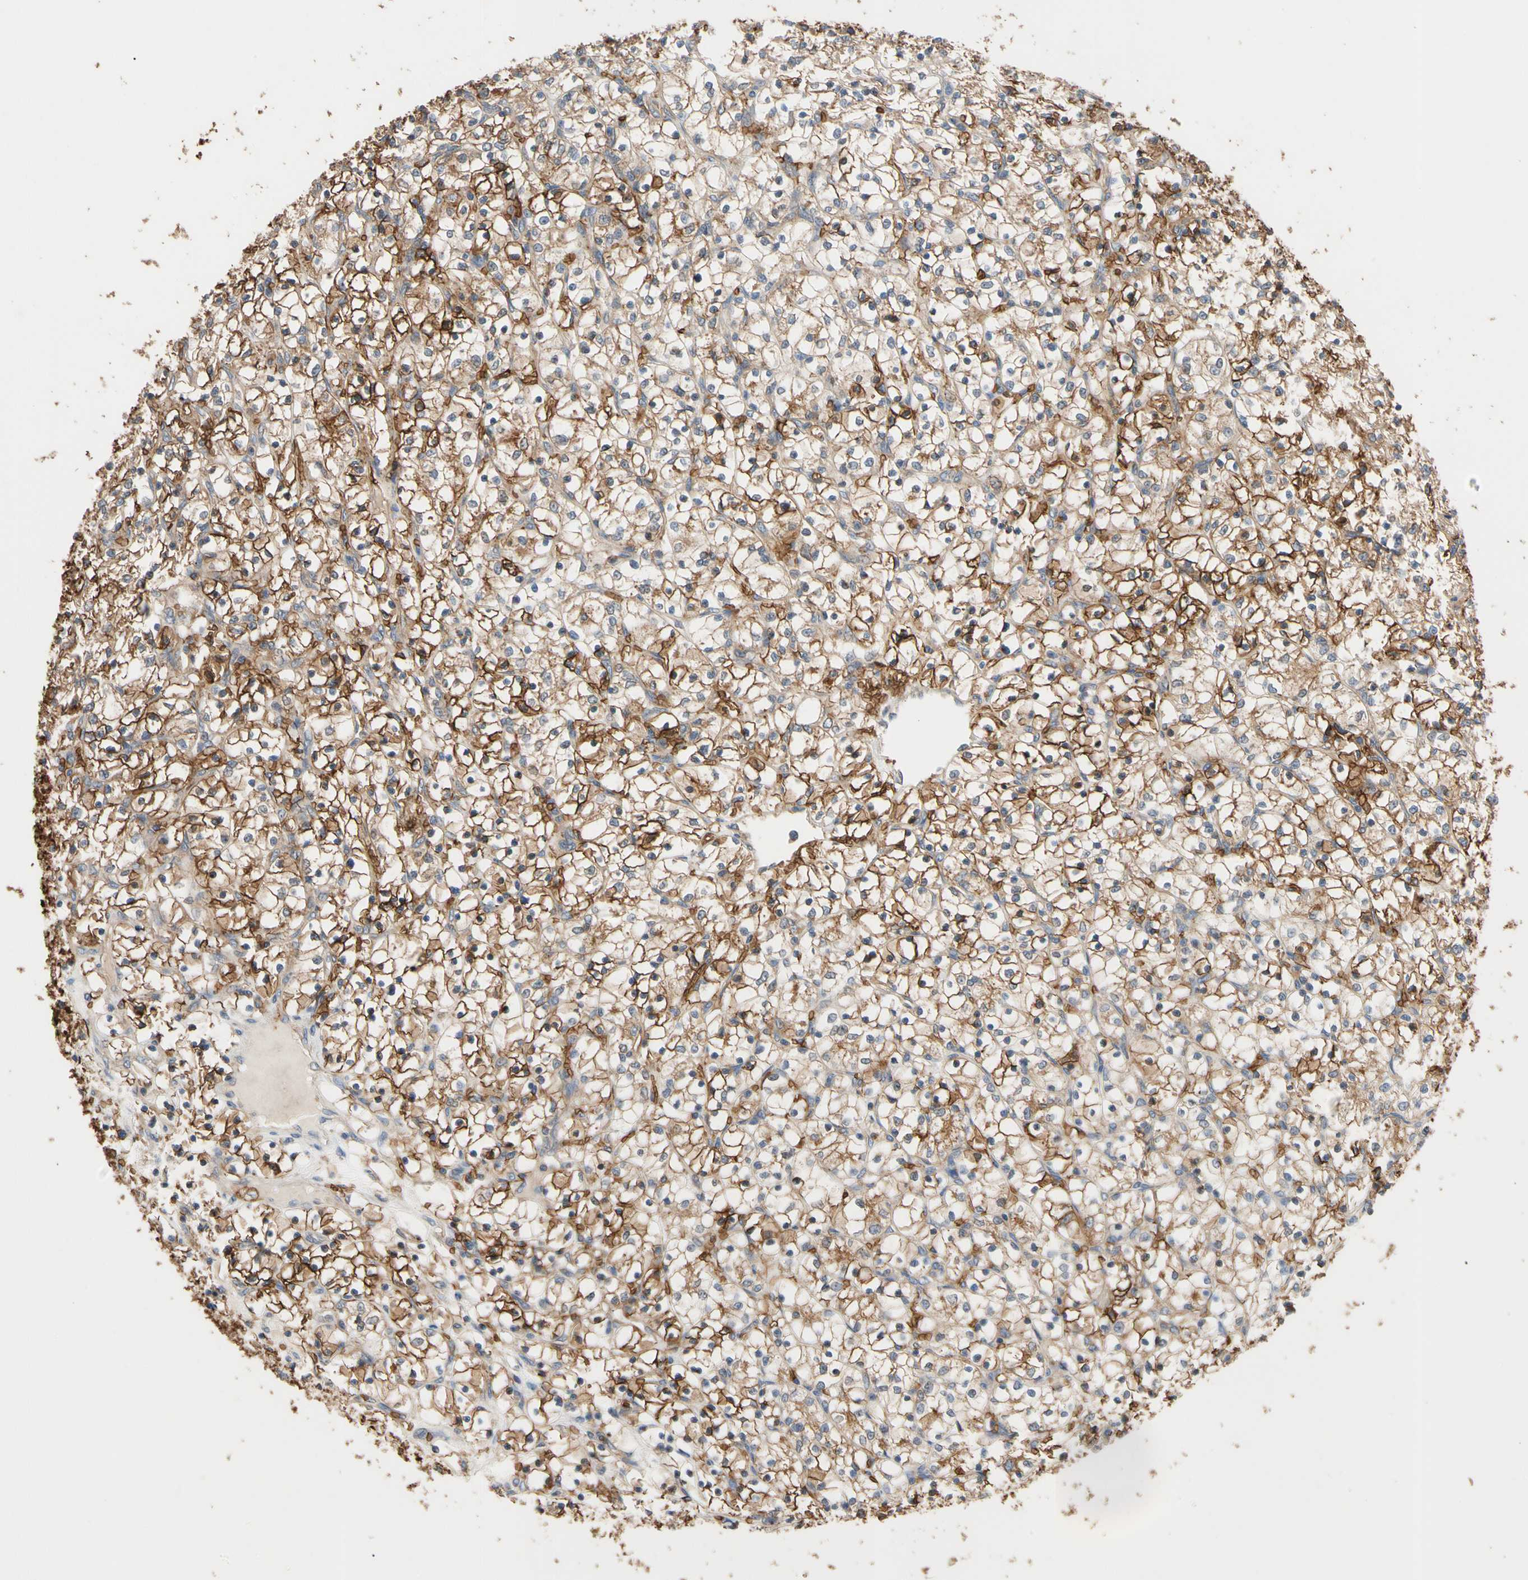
{"staining": {"intensity": "strong", "quantity": "25%-75%", "location": "cytoplasmic/membranous"}, "tissue": "renal cancer", "cell_type": "Tumor cells", "image_type": "cancer", "snomed": [{"axis": "morphology", "description": "Adenocarcinoma, NOS"}, {"axis": "topography", "description": "Kidney"}], "caption": "This histopathology image shows immunohistochemistry staining of human renal cancer, with high strong cytoplasmic/membranous staining in approximately 25%-75% of tumor cells.", "gene": "RIOK2", "patient": {"sex": "female", "age": 69}}